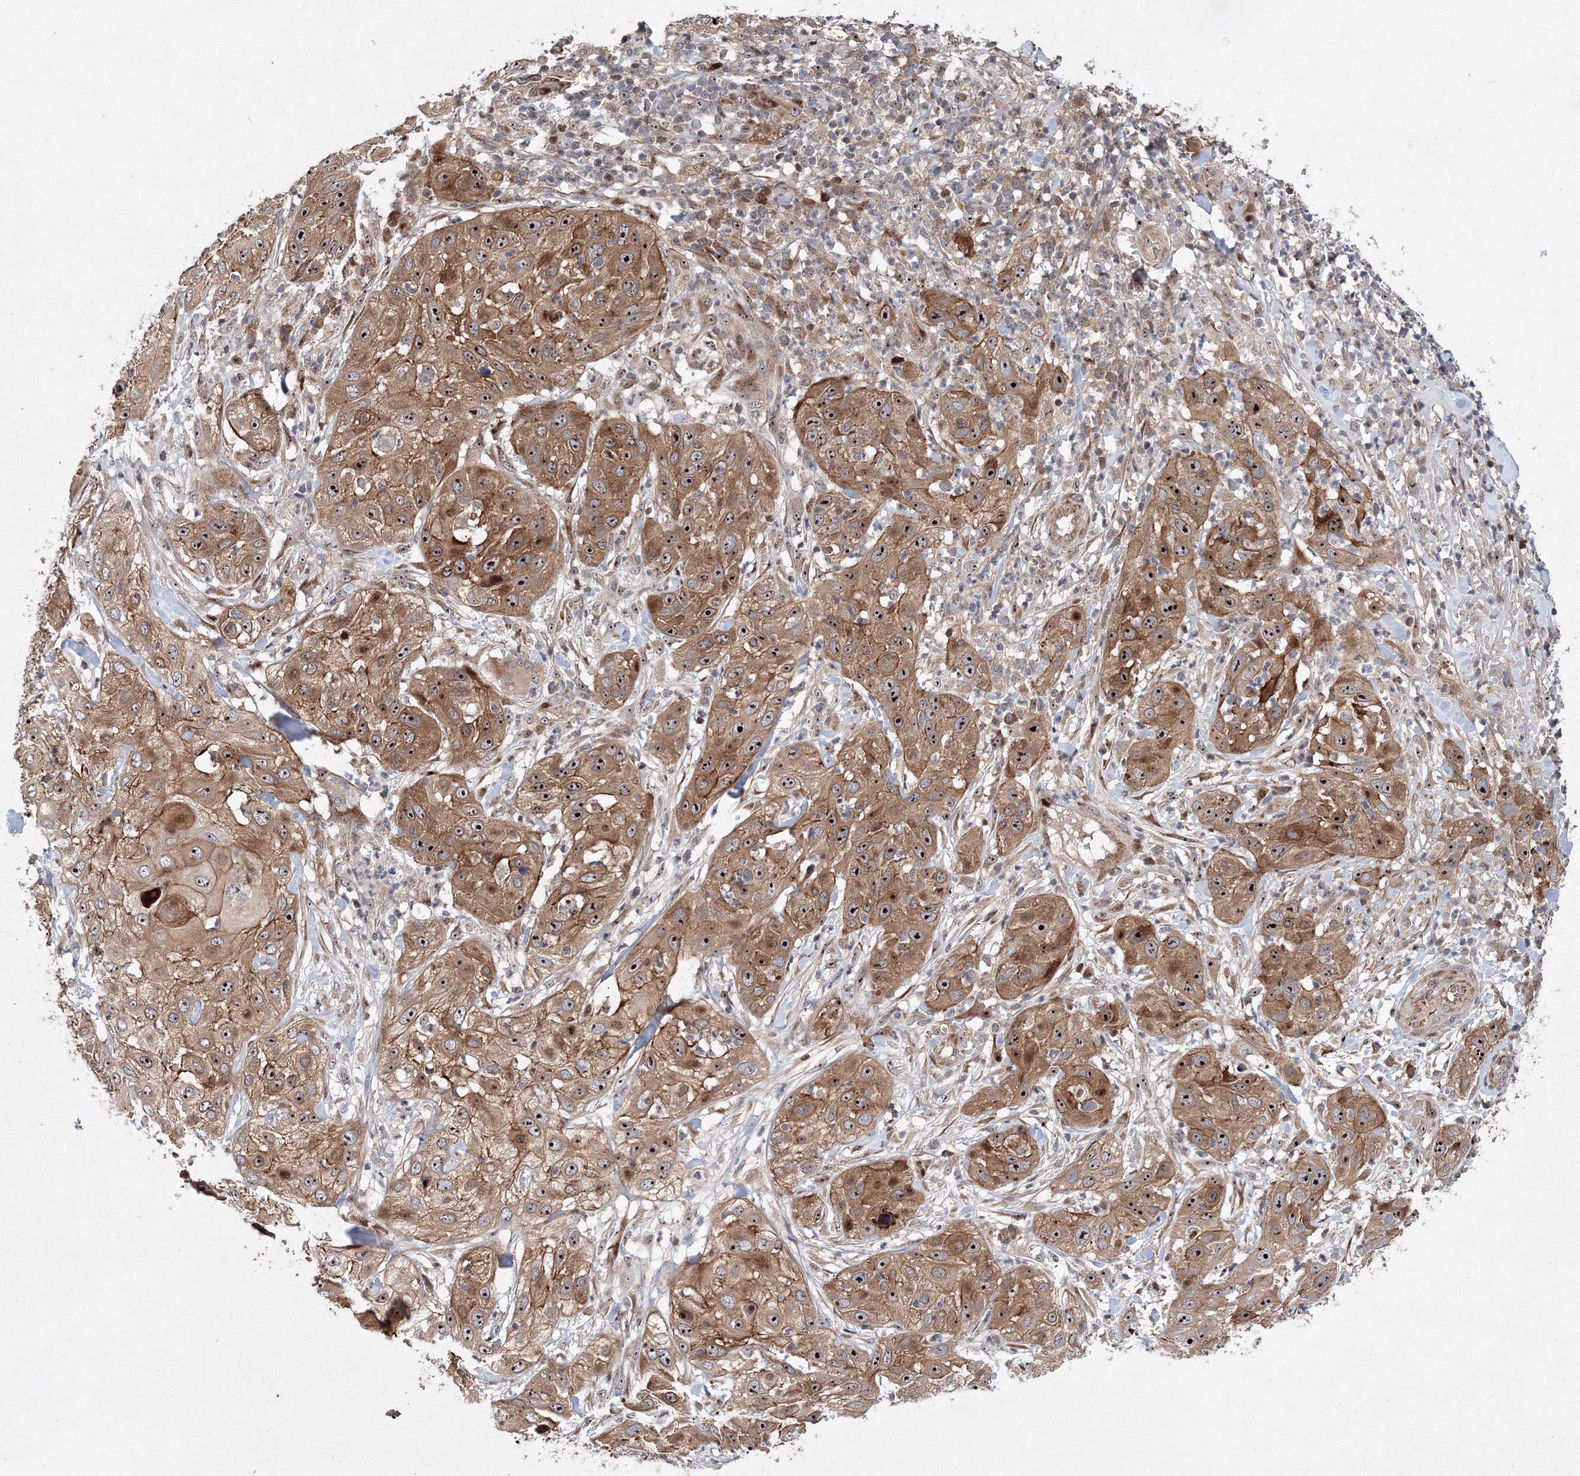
{"staining": {"intensity": "moderate", "quantity": ">75%", "location": "cytoplasmic/membranous,nuclear"}, "tissue": "skin cancer", "cell_type": "Tumor cells", "image_type": "cancer", "snomed": [{"axis": "morphology", "description": "Squamous cell carcinoma, NOS"}, {"axis": "topography", "description": "Skin"}], "caption": "Protein expression analysis of human squamous cell carcinoma (skin) reveals moderate cytoplasmic/membranous and nuclear positivity in approximately >75% of tumor cells.", "gene": "ANKAR", "patient": {"sex": "female", "age": 44}}